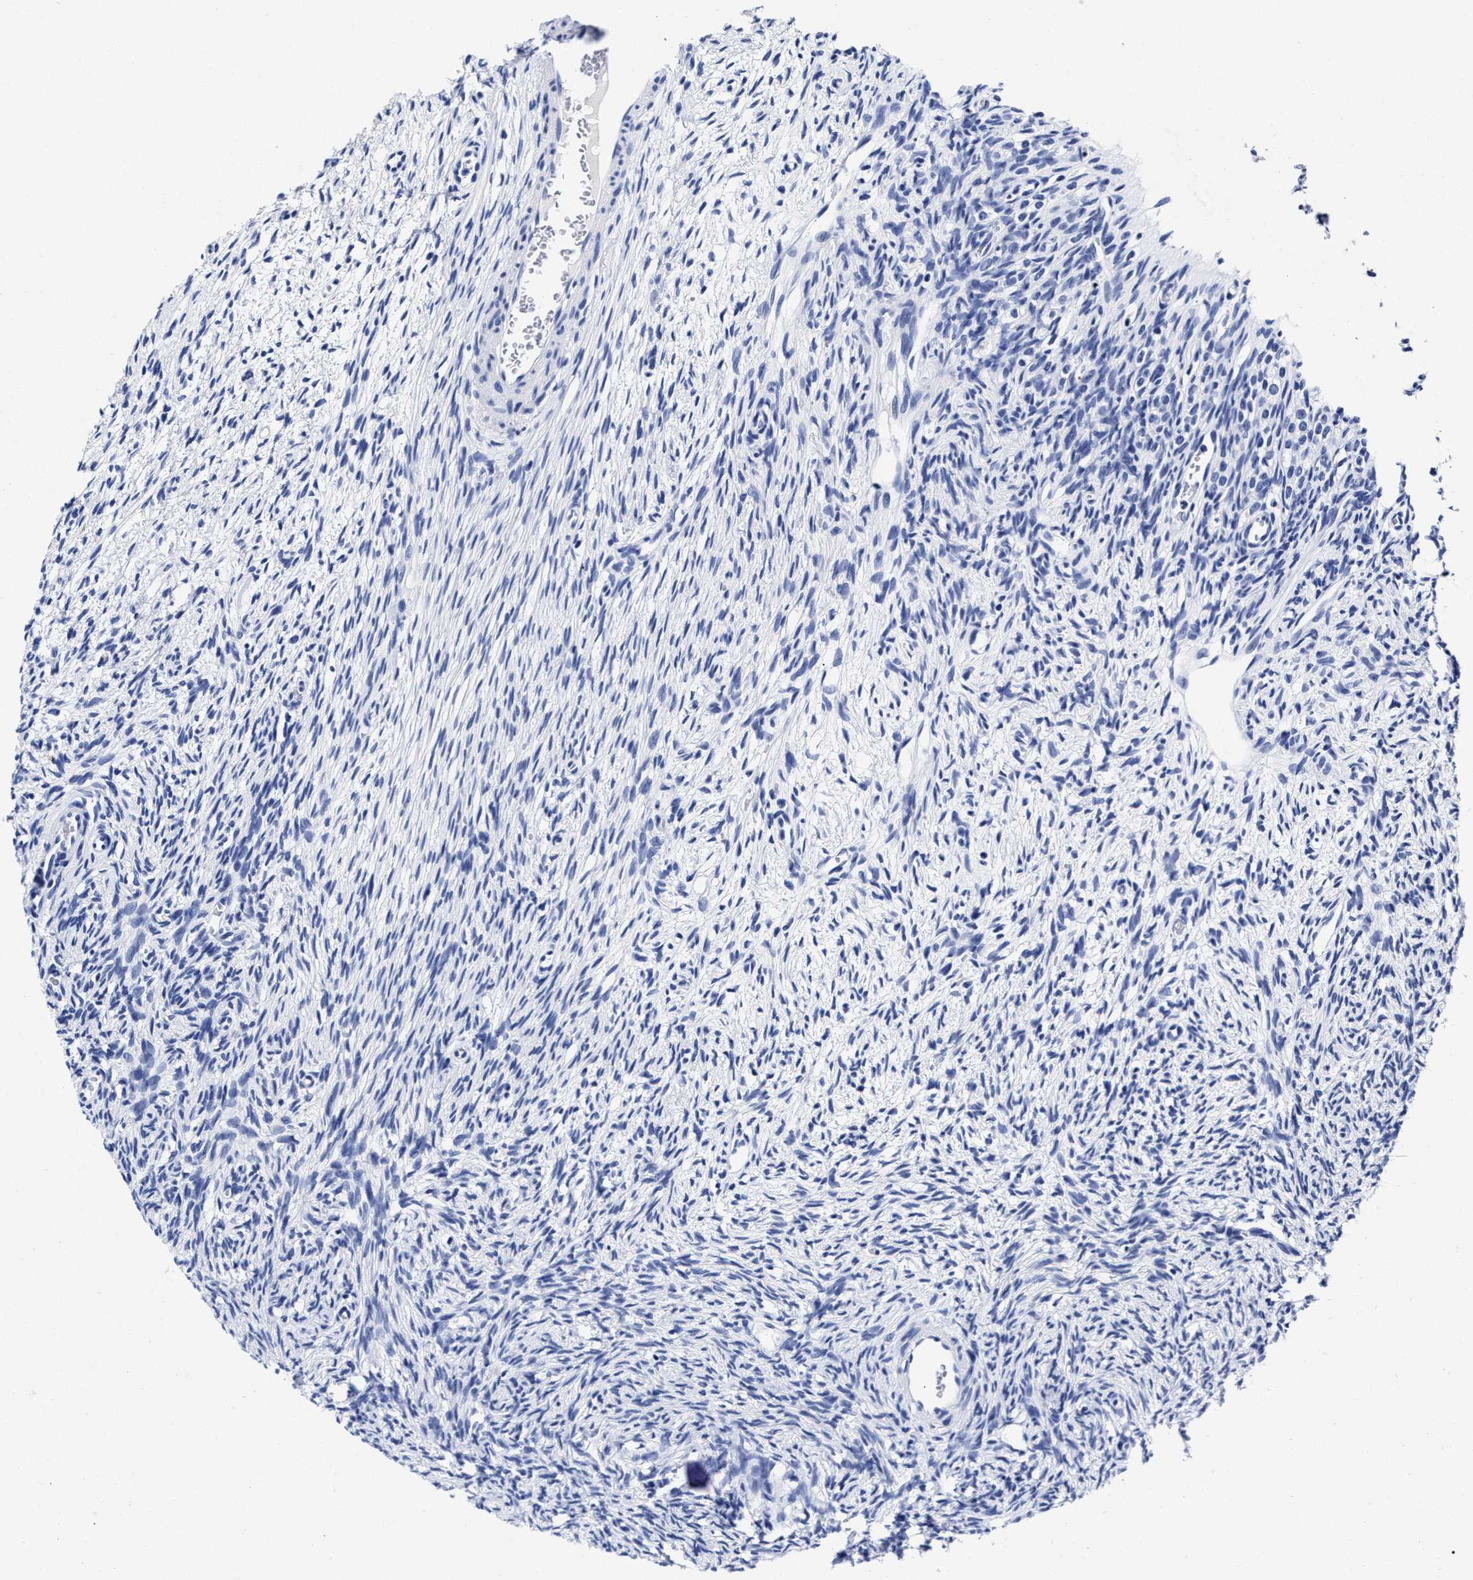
{"staining": {"intensity": "negative", "quantity": "none", "location": "none"}, "tissue": "ovary", "cell_type": "Ovarian stroma cells", "image_type": "normal", "snomed": [{"axis": "morphology", "description": "Normal tissue, NOS"}, {"axis": "topography", "description": "Ovary"}], "caption": "High power microscopy image of an IHC image of benign ovary, revealing no significant positivity in ovarian stroma cells. (DAB (3,3'-diaminobenzidine) IHC with hematoxylin counter stain).", "gene": "LRRC8E", "patient": {"sex": "female", "age": 33}}